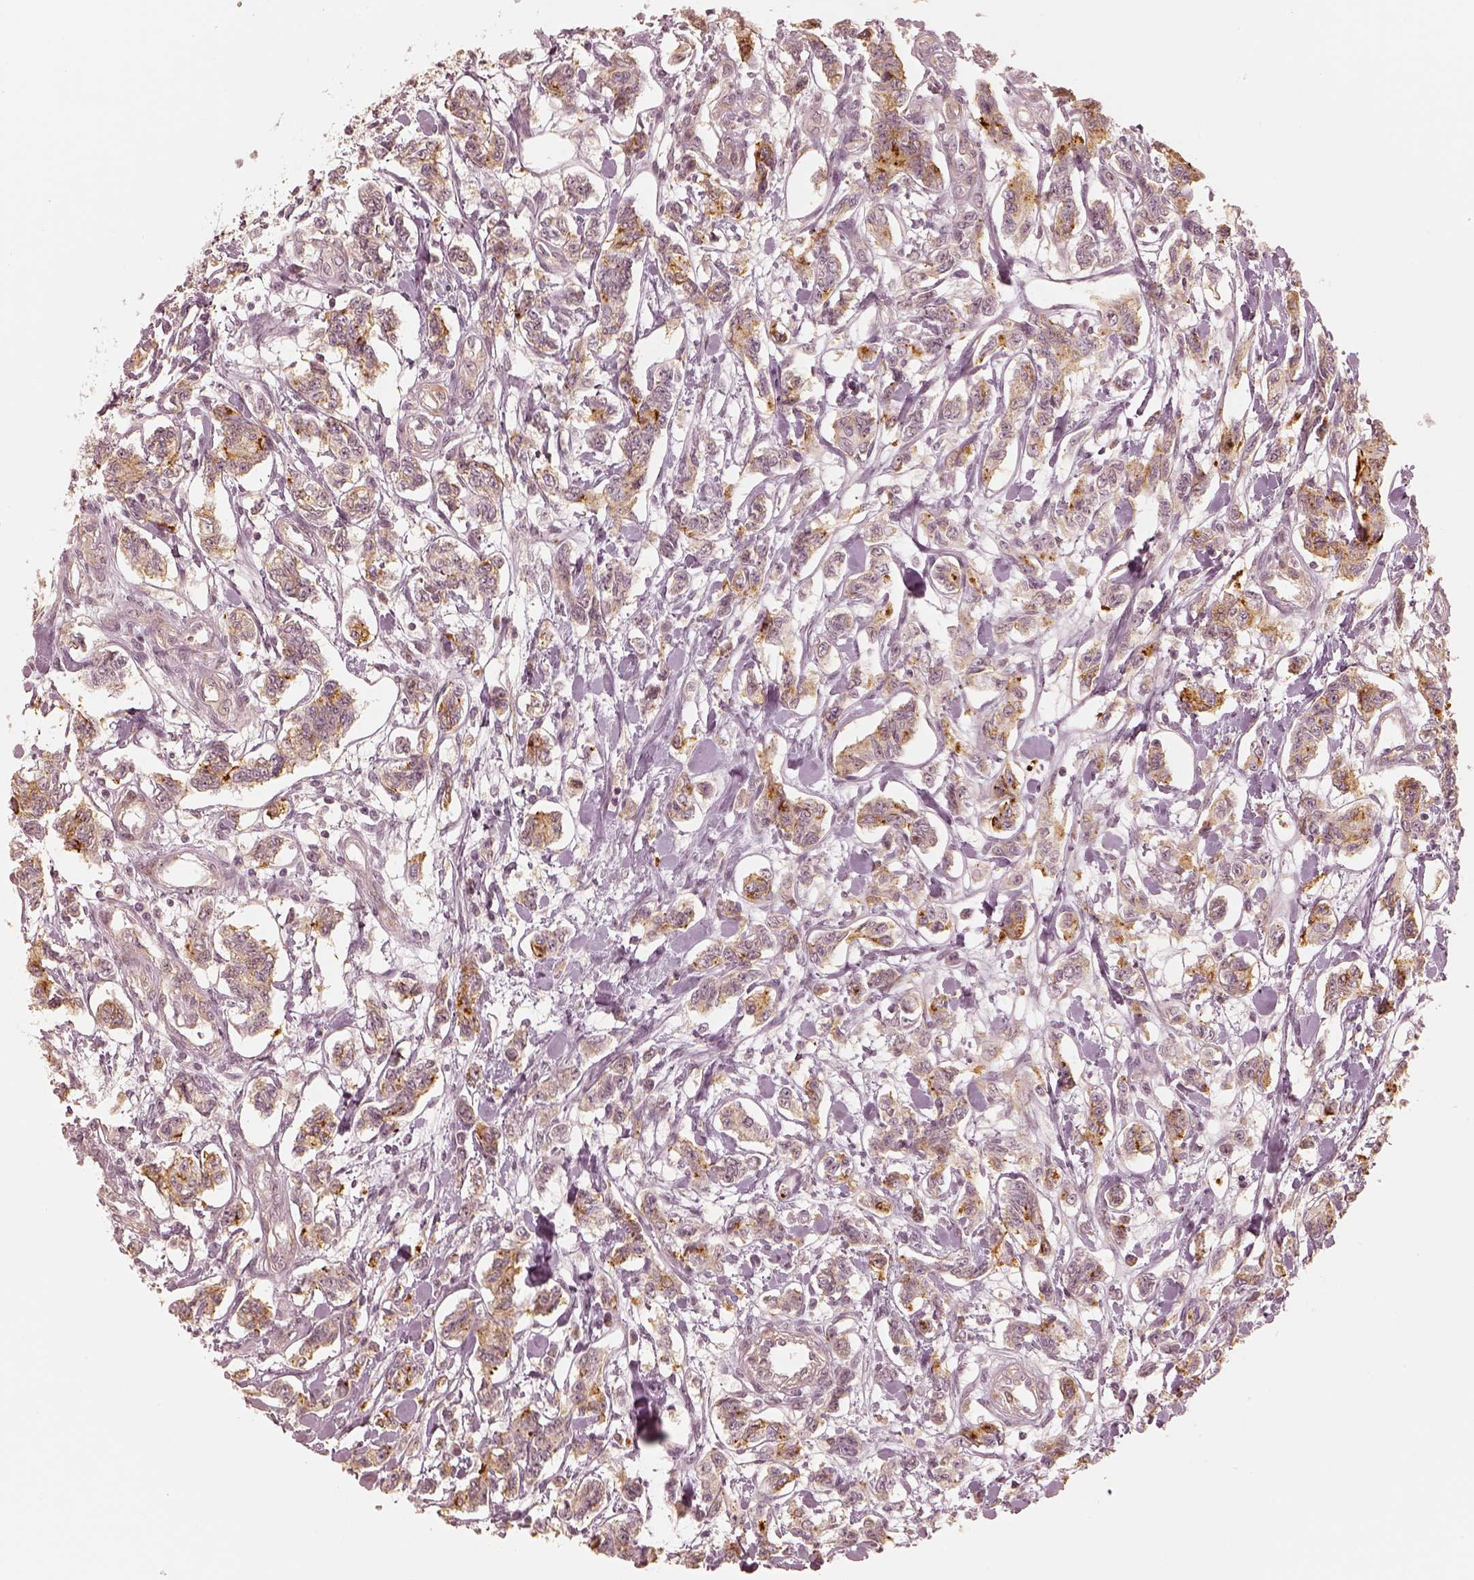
{"staining": {"intensity": "moderate", "quantity": "<25%", "location": "cytoplasmic/membranous"}, "tissue": "carcinoid", "cell_type": "Tumor cells", "image_type": "cancer", "snomed": [{"axis": "morphology", "description": "Carcinoid, malignant, NOS"}, {"axis": "topography", "description": "Kidney"}], "caption": "Tumor cells exhibit low levels of moderate cytoplasmic/membranous expression in approximately <25% of cells in carcinoid (malignant).", "gene": "GORASP2", "patient": {"sex": "female", "age": 41}}